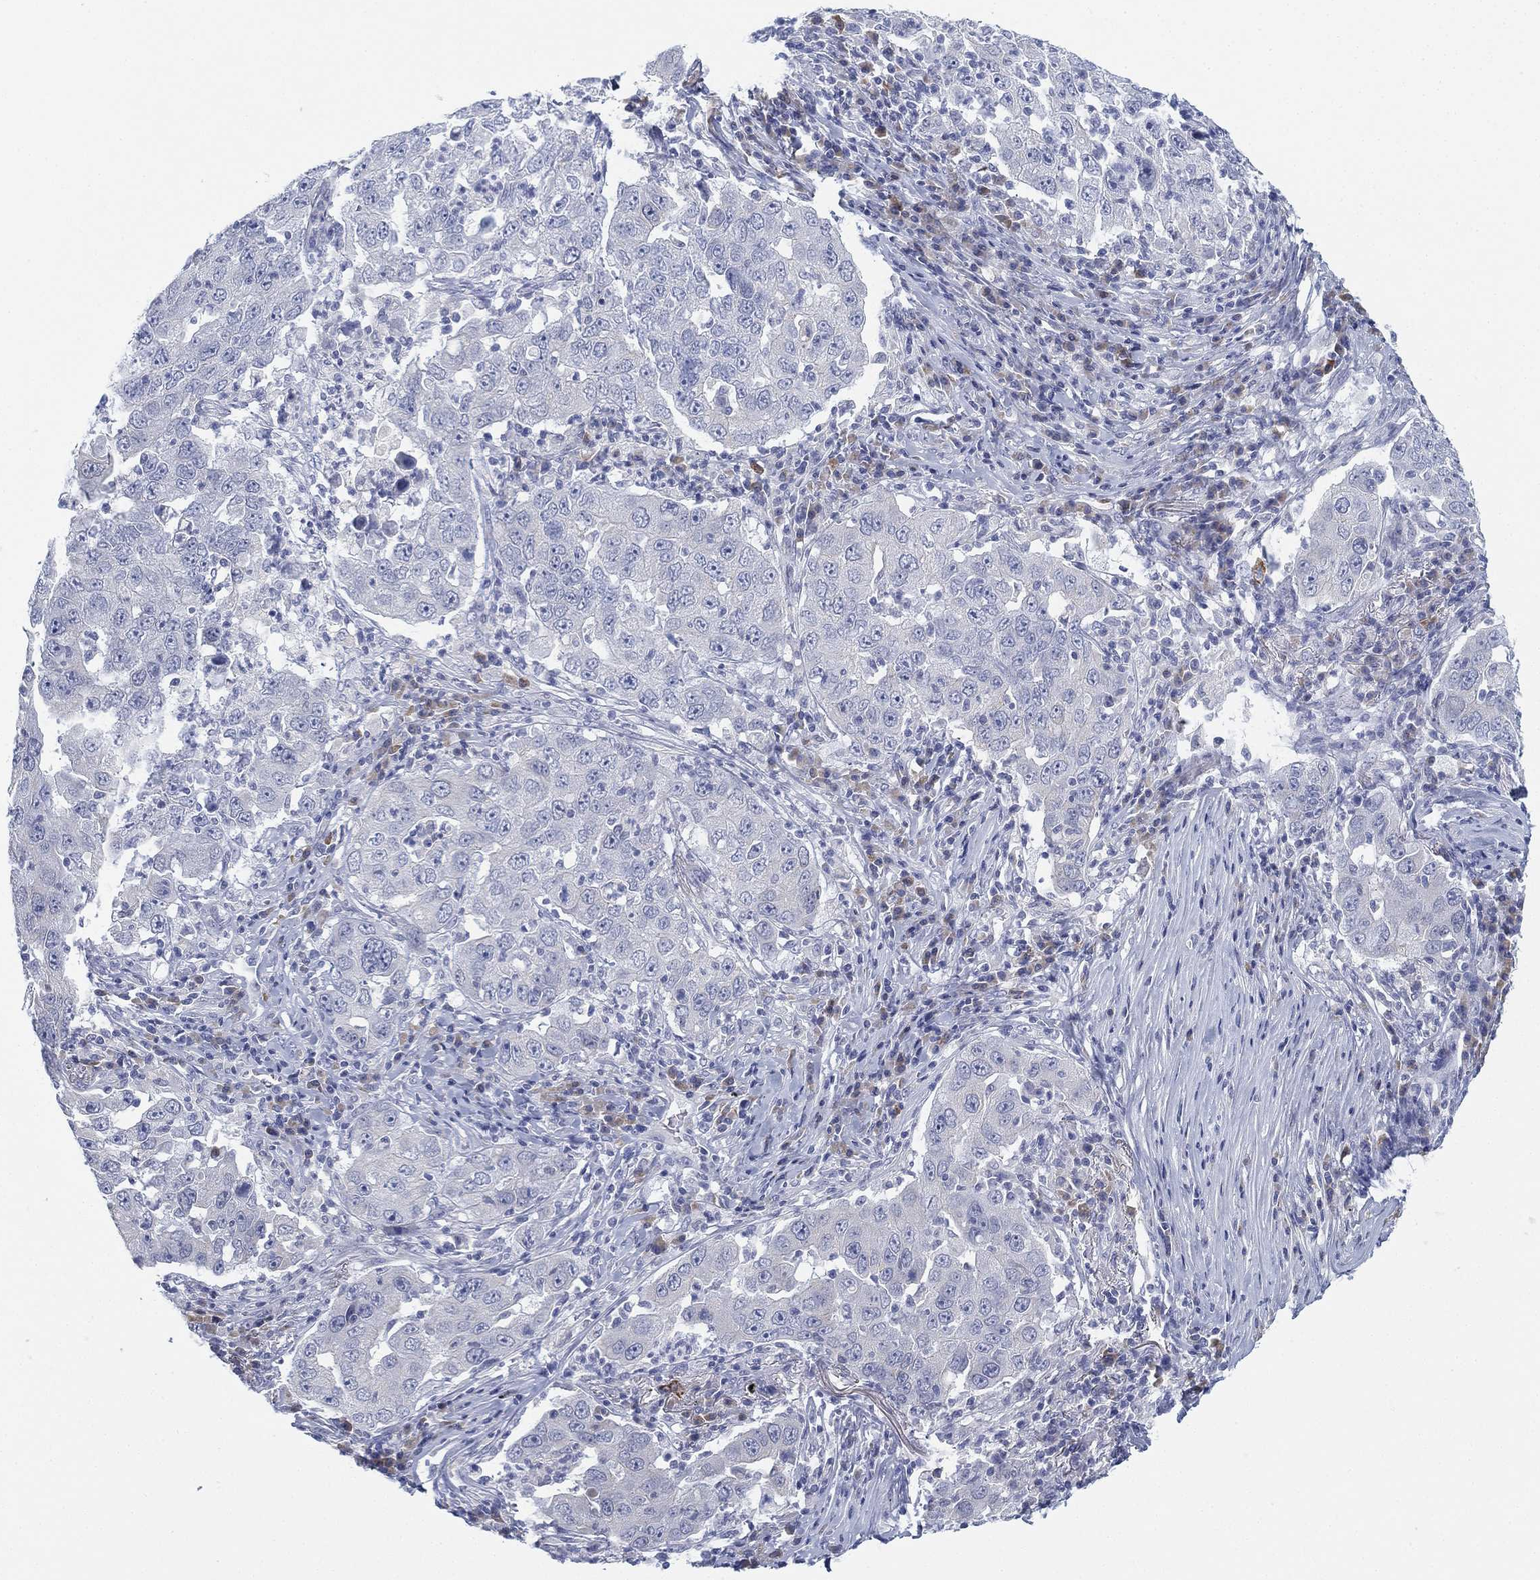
{"staining": {"intensity": "negative", "quantity": "none", "location": "none"}, "tissue": "lung cancer", "cell_type": "Tumor cells", "image_type": "cancer", "snomed": [{"axis": "morphology", "description": "Adenocarcinoma, NOS"}, {"axis": "topography", "description": "Lung"}], "caption": "High magnification brightfield microscopy of lung cancer stained with DAB (brown) and counterstained with hematoxylin (blue): tumor cells show no significant staining.", "gene": "GCNA", "patient": {"sex": "male", "age": 73}}